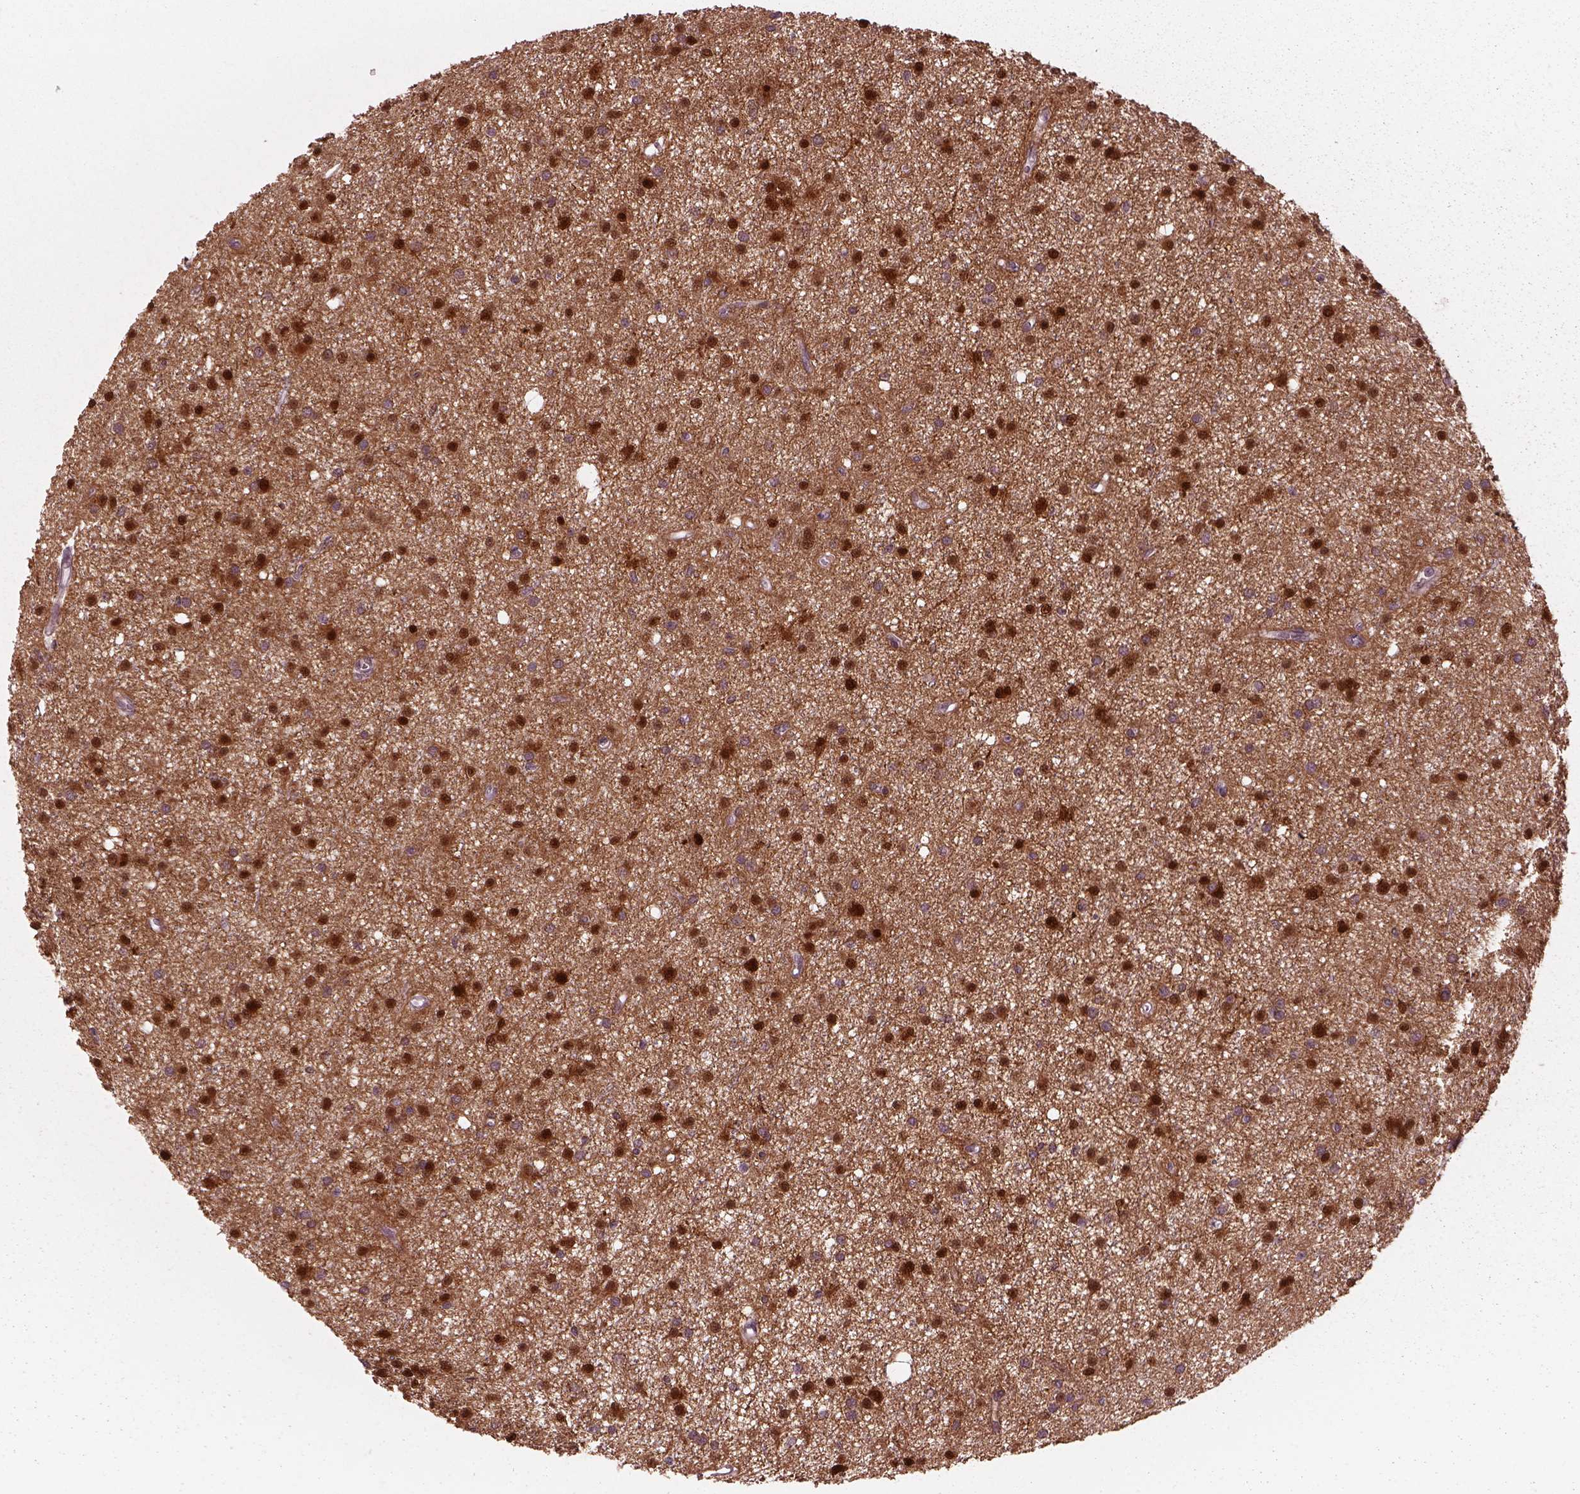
{"staining": {"intensity": "strong", "quantity": ">75%", "location": "cytoplasmic/membranous,nuclear"}, "tissue": "glioma", "cell_type": "Tumor cells", "image_type": "cancer", "snomed": [{"axis": "morphology", "description": "Glioma, malignant, Low grade"}, {"axis": "topography", "description": "Brain"}], "caption": "Immunohistochemistry image of neoplastic tissue: human glioma stained using IHC shows high levels of strong protein expression localized specifically in the cytoplasmic/membranous and nuclear of tumor cells, appearing as a cytoplasmic/membranous and nuclear brown color.", "gene": "SRI", "patient": {"sex": "male", "age": 27}}